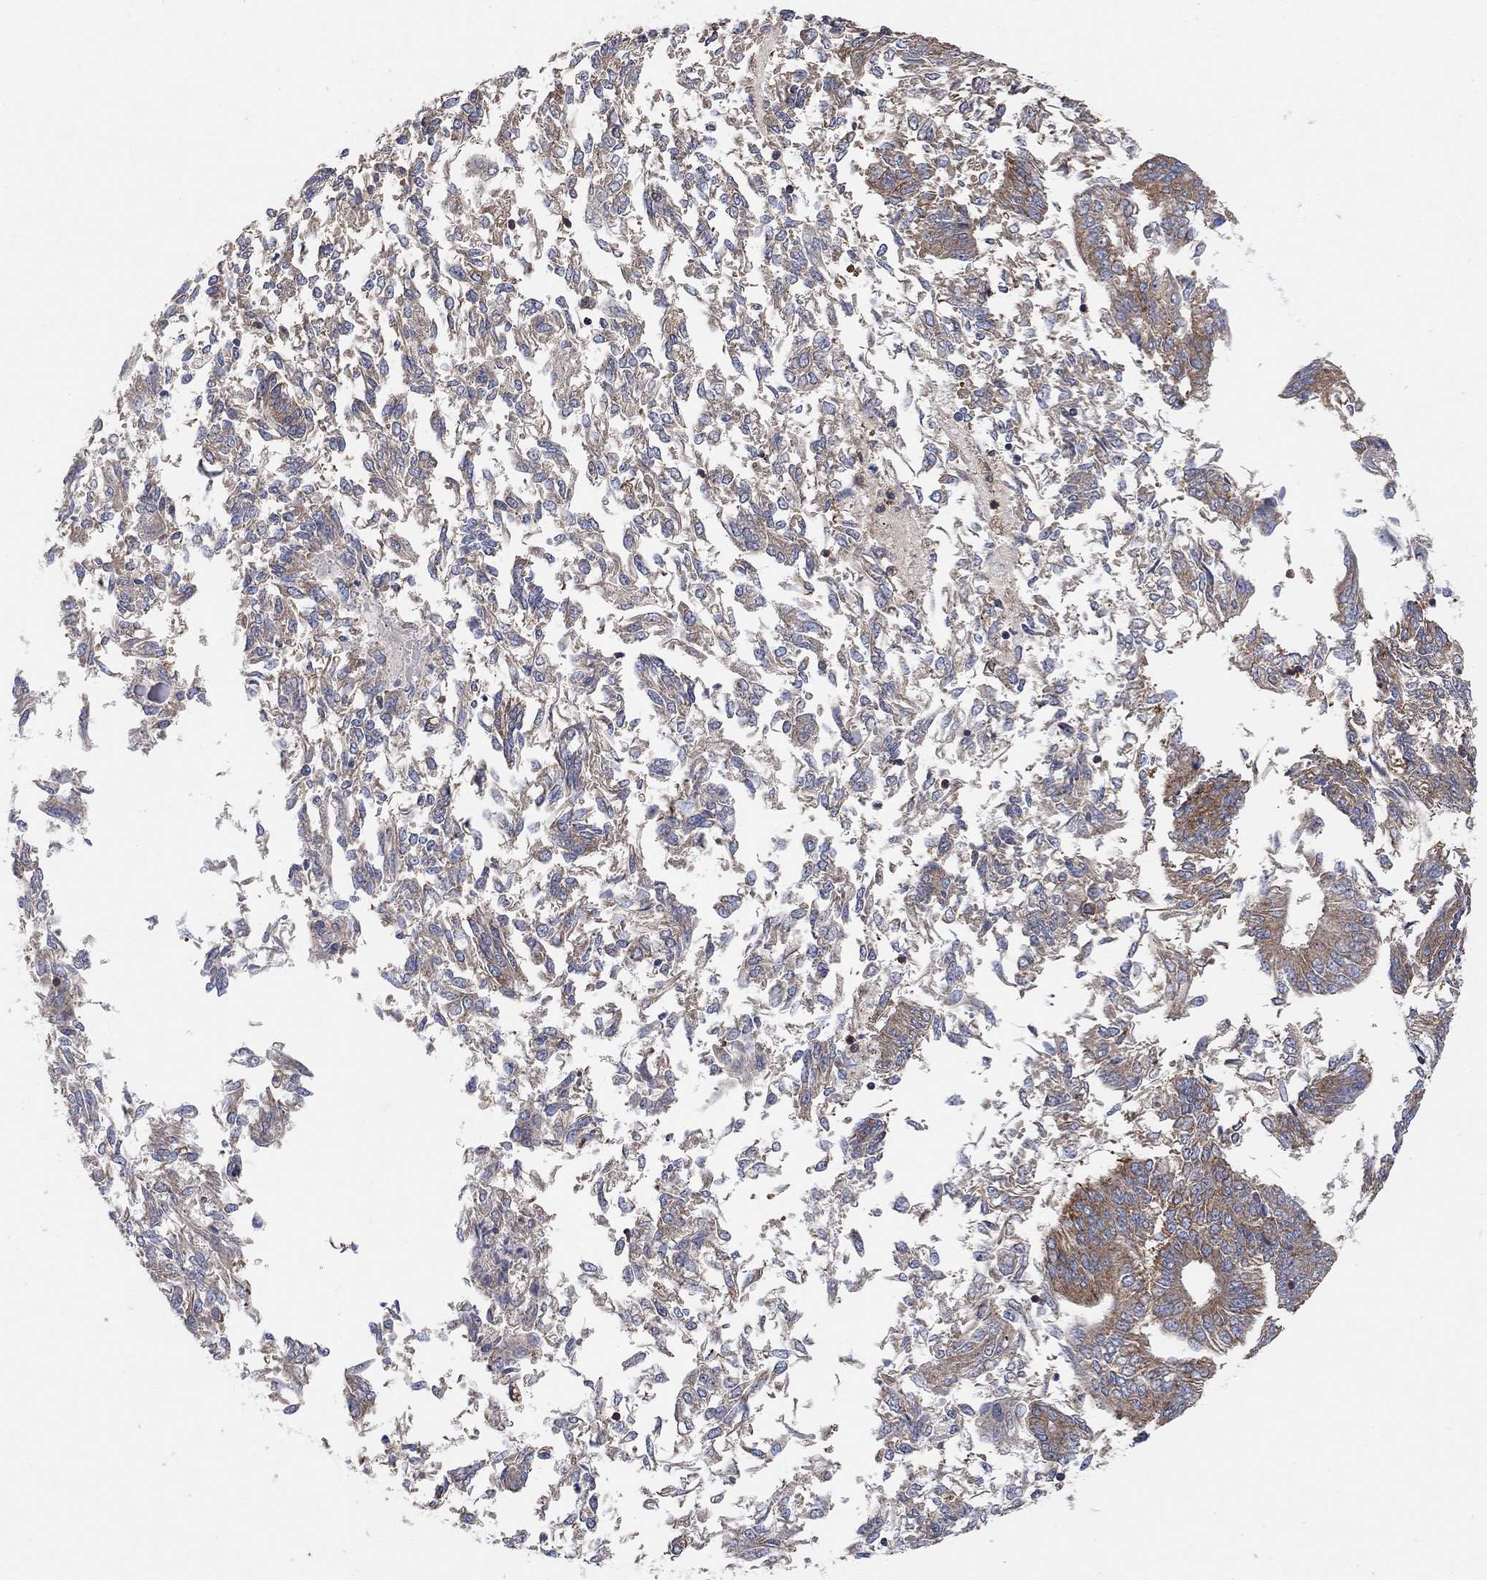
{"staining": {"intensity": "weak", "quantity": "25%-75%", "location": "cytoplasmic/membranous"}, "tissue": "endometrial cancer", "cell_type": "Tumor cells", "image_type": "cancer", "snomed": [{"axis": "morphology", "description": "Adenocarcinoma, NOS"}, {"axis": "topography", "description": "Endometrium"}], "caption": "Immunohistochemistry (IHC) photomicrograph of neoplastic tissue: human endometrial cancer stained using immunohistochemistry shows low levels of weak protein expression localized specifically in the cytoplasmic/membranous of tumor cells, appearing as a cytoplasmic/membranous brown color.", "gene": "BLOC1S3", "patient": {"sex": "female", "age": 58}}